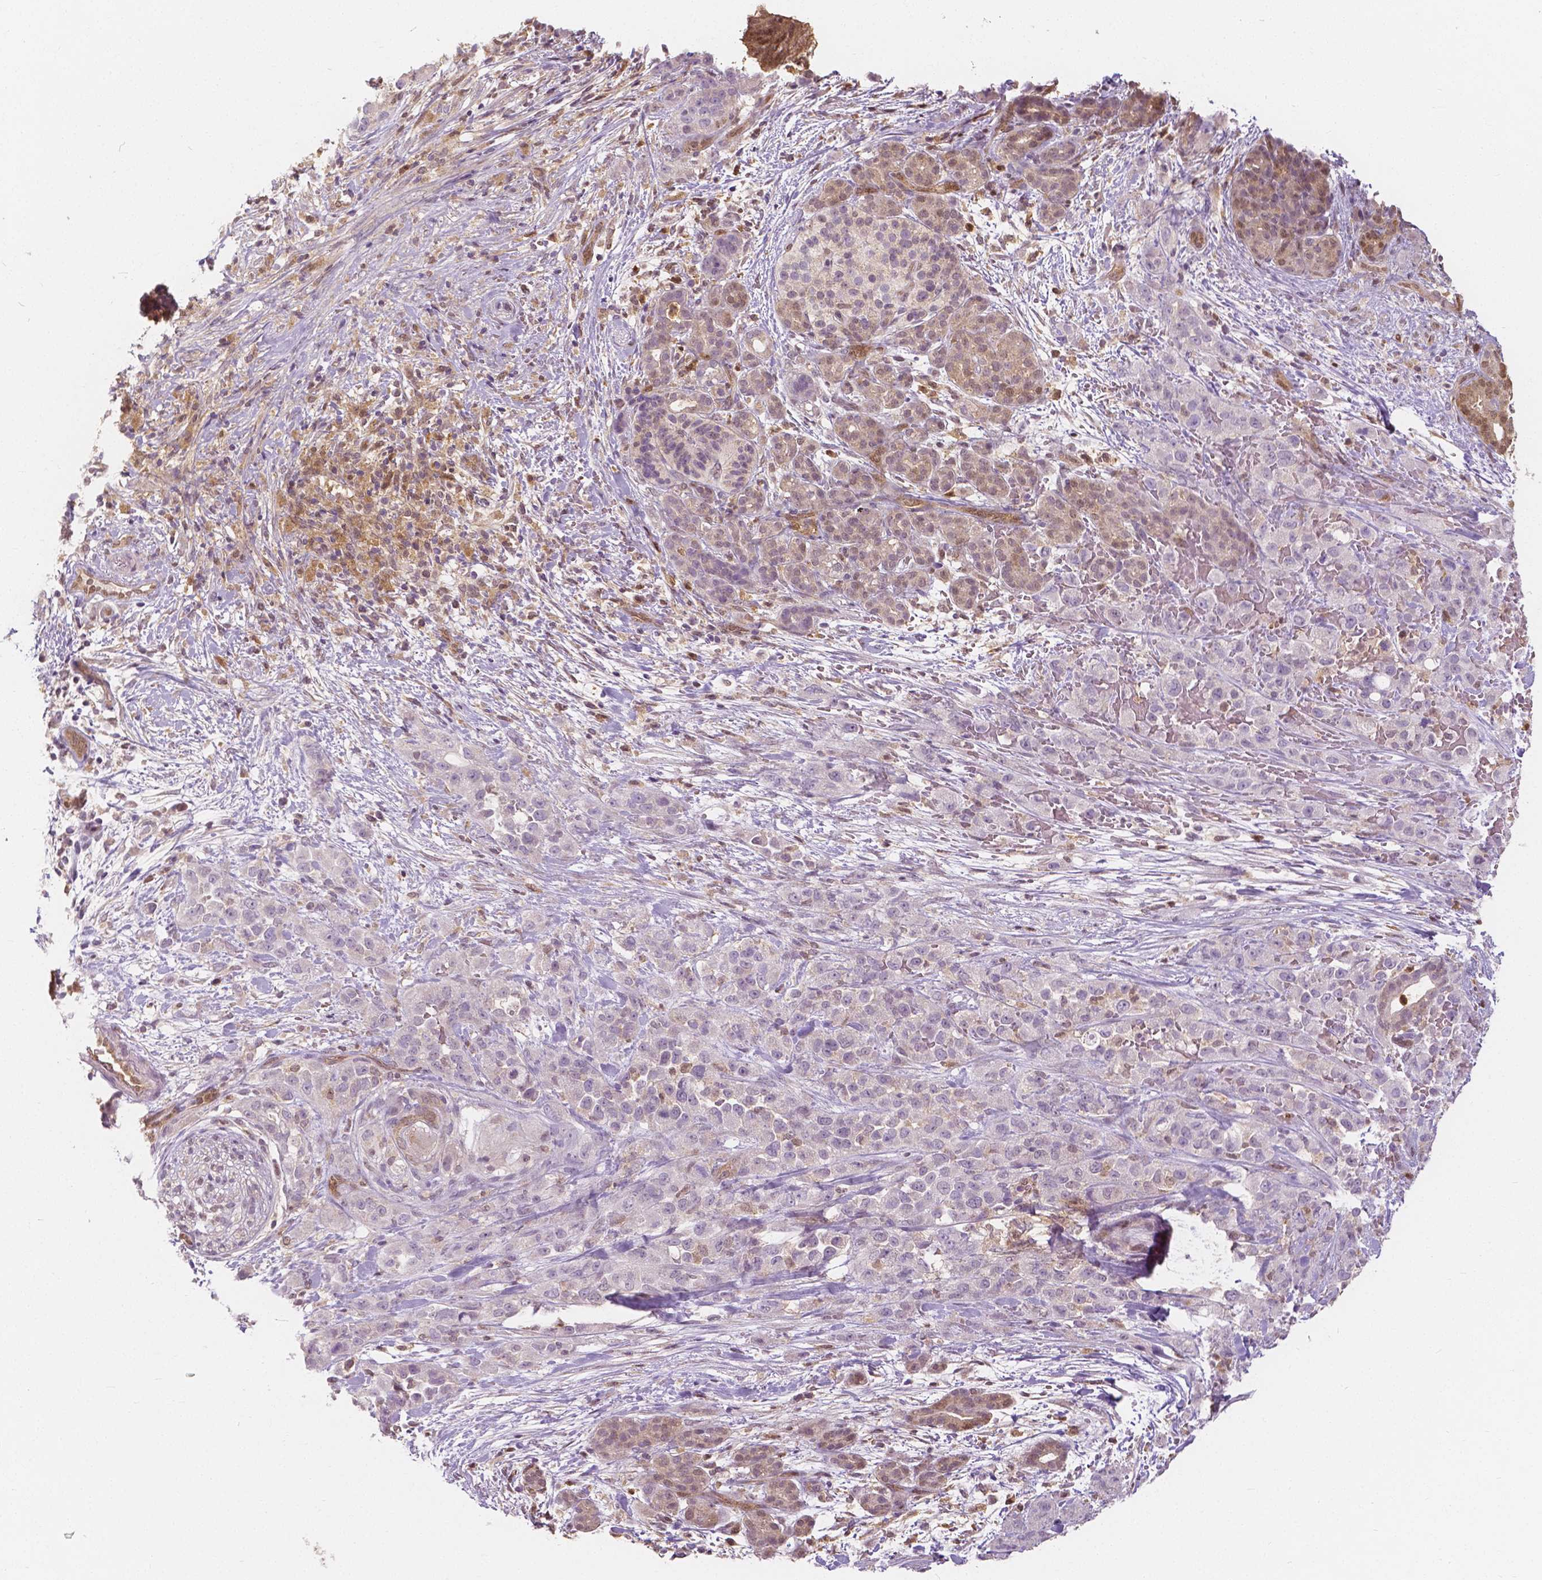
{"staining": {"intensity": "negative", "quantity": "none", "location": "none"}, "tissue": "pancreatic cancer", "cell_type": "Tumor cells", "image_type": "cancer", "snomed": [{"axis": "morphology", "description": "Adenocarcinoma, NOS"}, {"axis": "topography", "description": "Pancreas"}], "caption": "Immunohistochemical staining of pancreatic cancer (adenocarcinoma) reveals no significant expression in tumor cells. (Immunohistochemistry, brightfield microscopy, high magnification).", "gene": "NAPRT", "patient": {"sex": "male", "age": 44}}